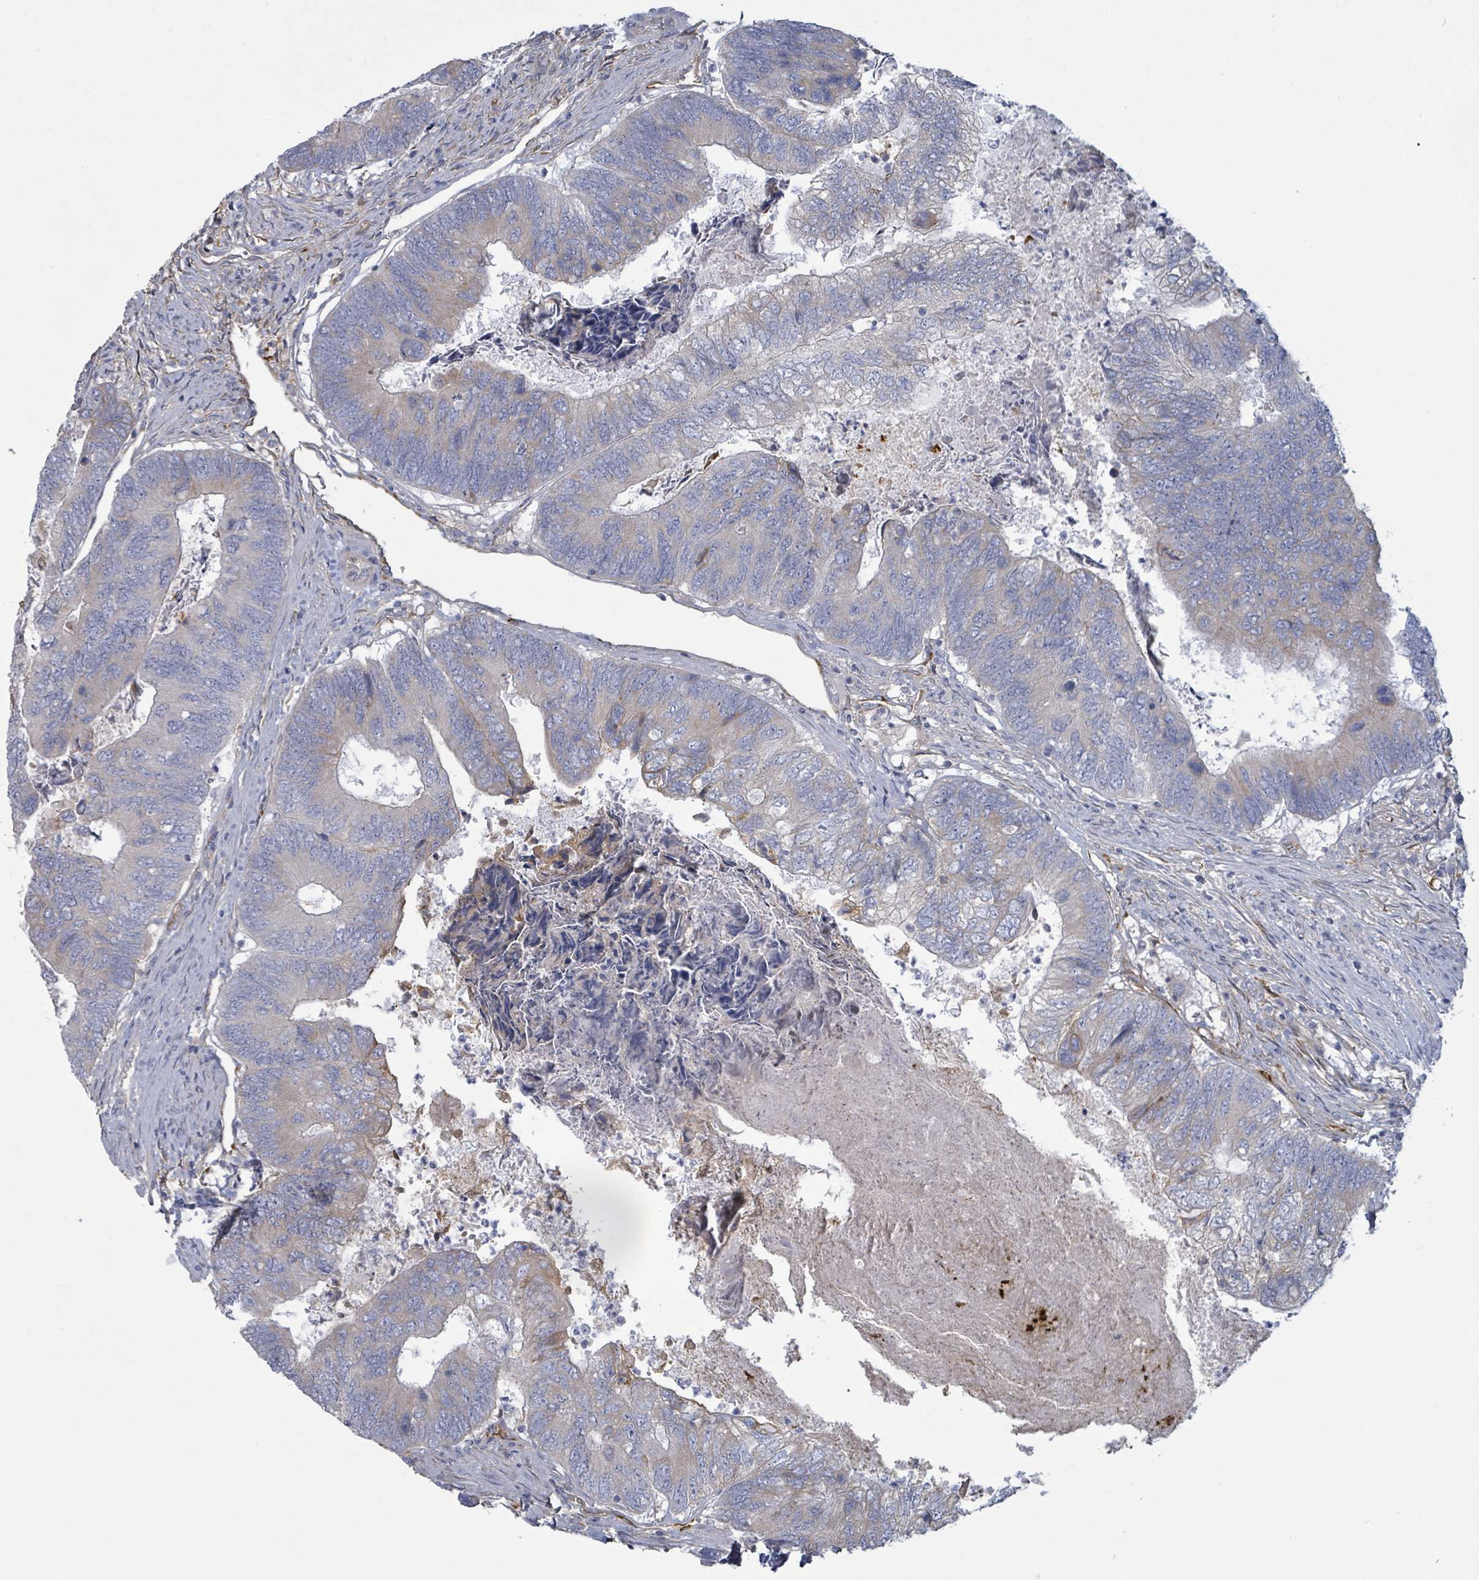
{"staining": {"intensity": "weak", "quantity": "<25%", "location": "cytoplasmic/membranous"}, "tissue": "colorectal cancer", "cell_type": "Tumor cells", "image_type": "cancer", "snomed": [{"axis": "morphology", "description": "Adenocarcinoma, NOS"}, {"axis": "topography", "description": "Colon"}], "caption": "Tumor cells show no significant positivity in colorectal adenocarcinoma.", "gene": "COL13A1", "patient": {"sex": "female", "age": 67}}